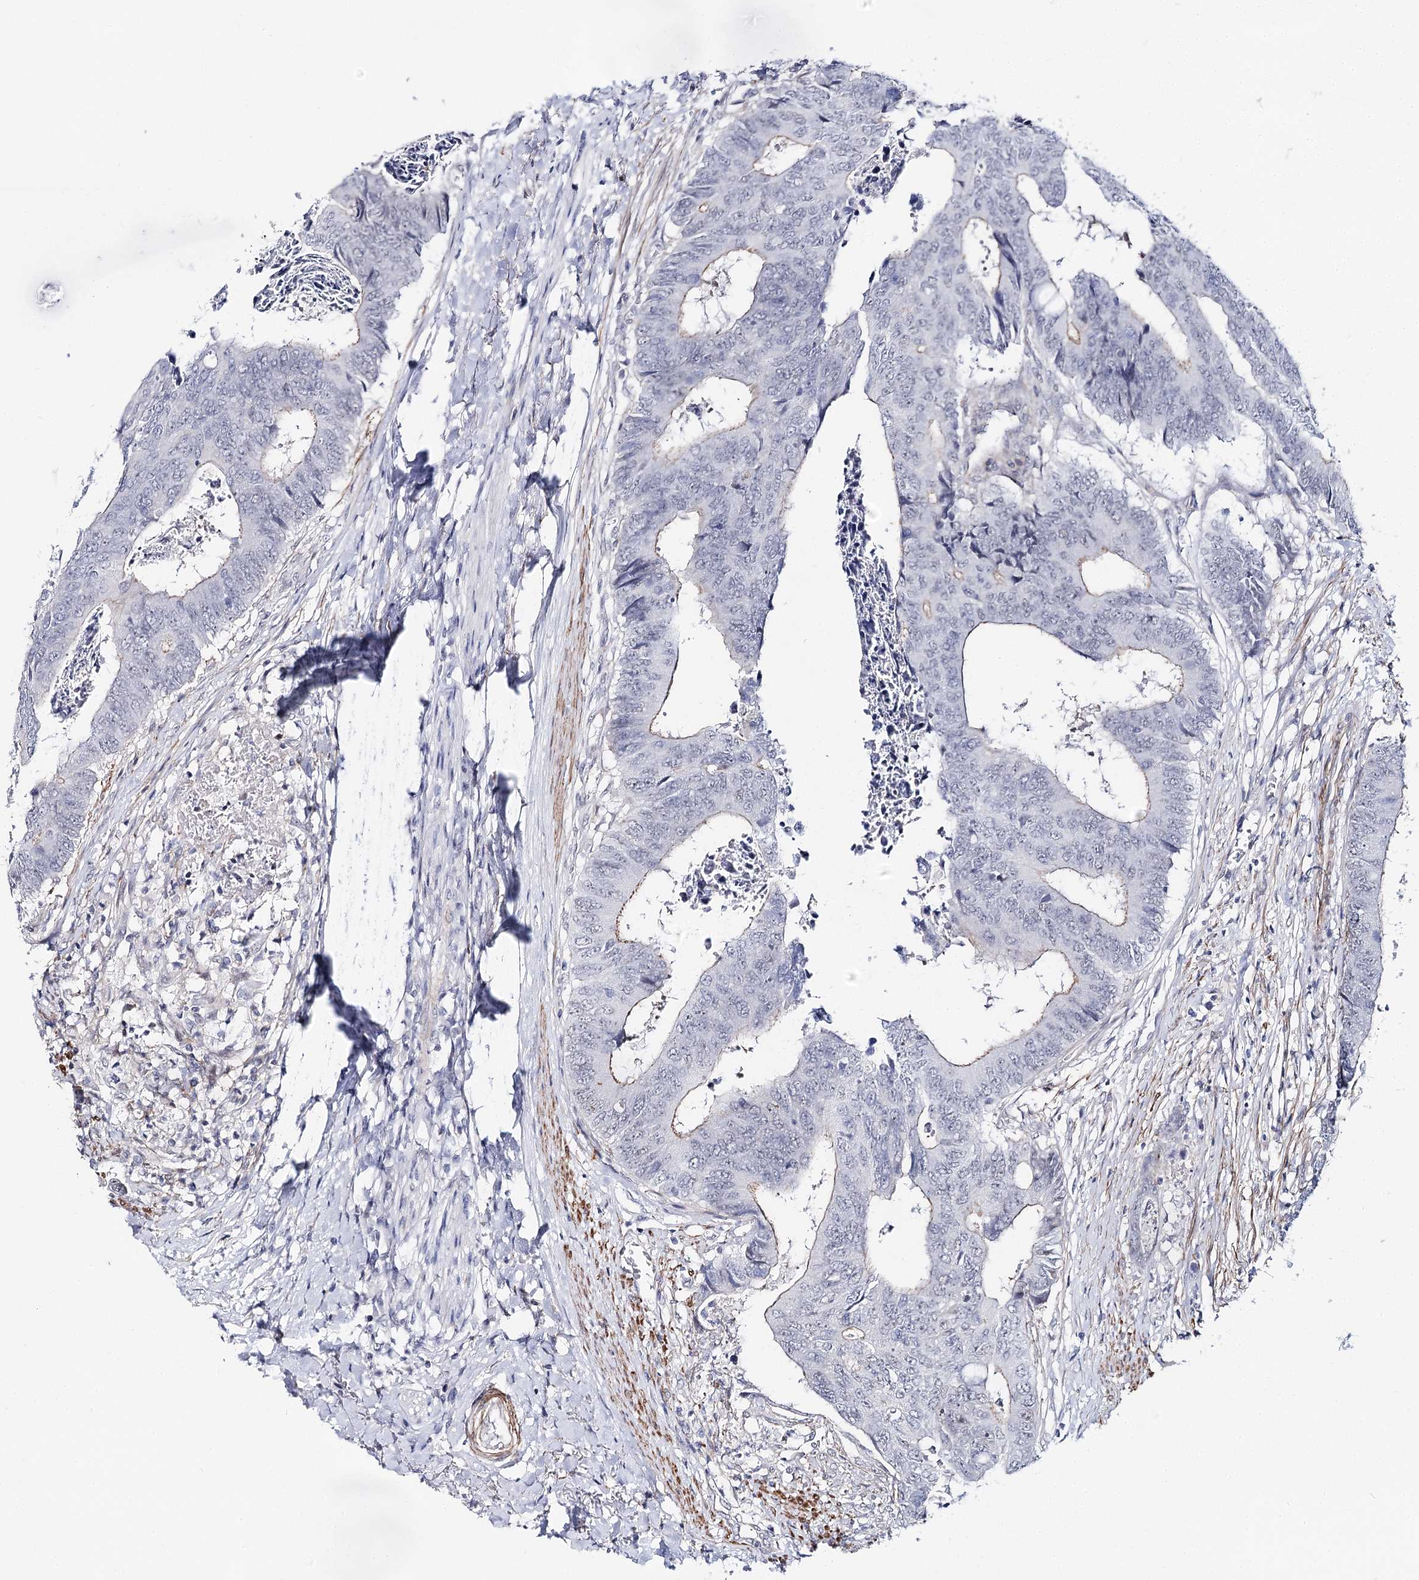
{"staining": {"intensity": "negative", "quantity": "none", "location": "none"}, "tissue": "colorectal cancer", "cell_type": "Tumor cells", "image_type": "cancer", "snomed": [{"axis": "morphology", "description": "Adenocarcinoma, NOS"}, {"axis": "topography", "description": "Rectum"}], "caption": "Colorectal cancer (adenocarcinoma) was stained to show a protein in brown. There is no significant positivity in tumor cells. The staining was performed using DAB (3,3'-diaminobenzidine) to visualize the protein expression in brown, while the nuclei were stained in blue with hematoxylin (Magnification: 20x).", "gene": "AGXT2", "patient": {"sex": "male", "age": 84}}